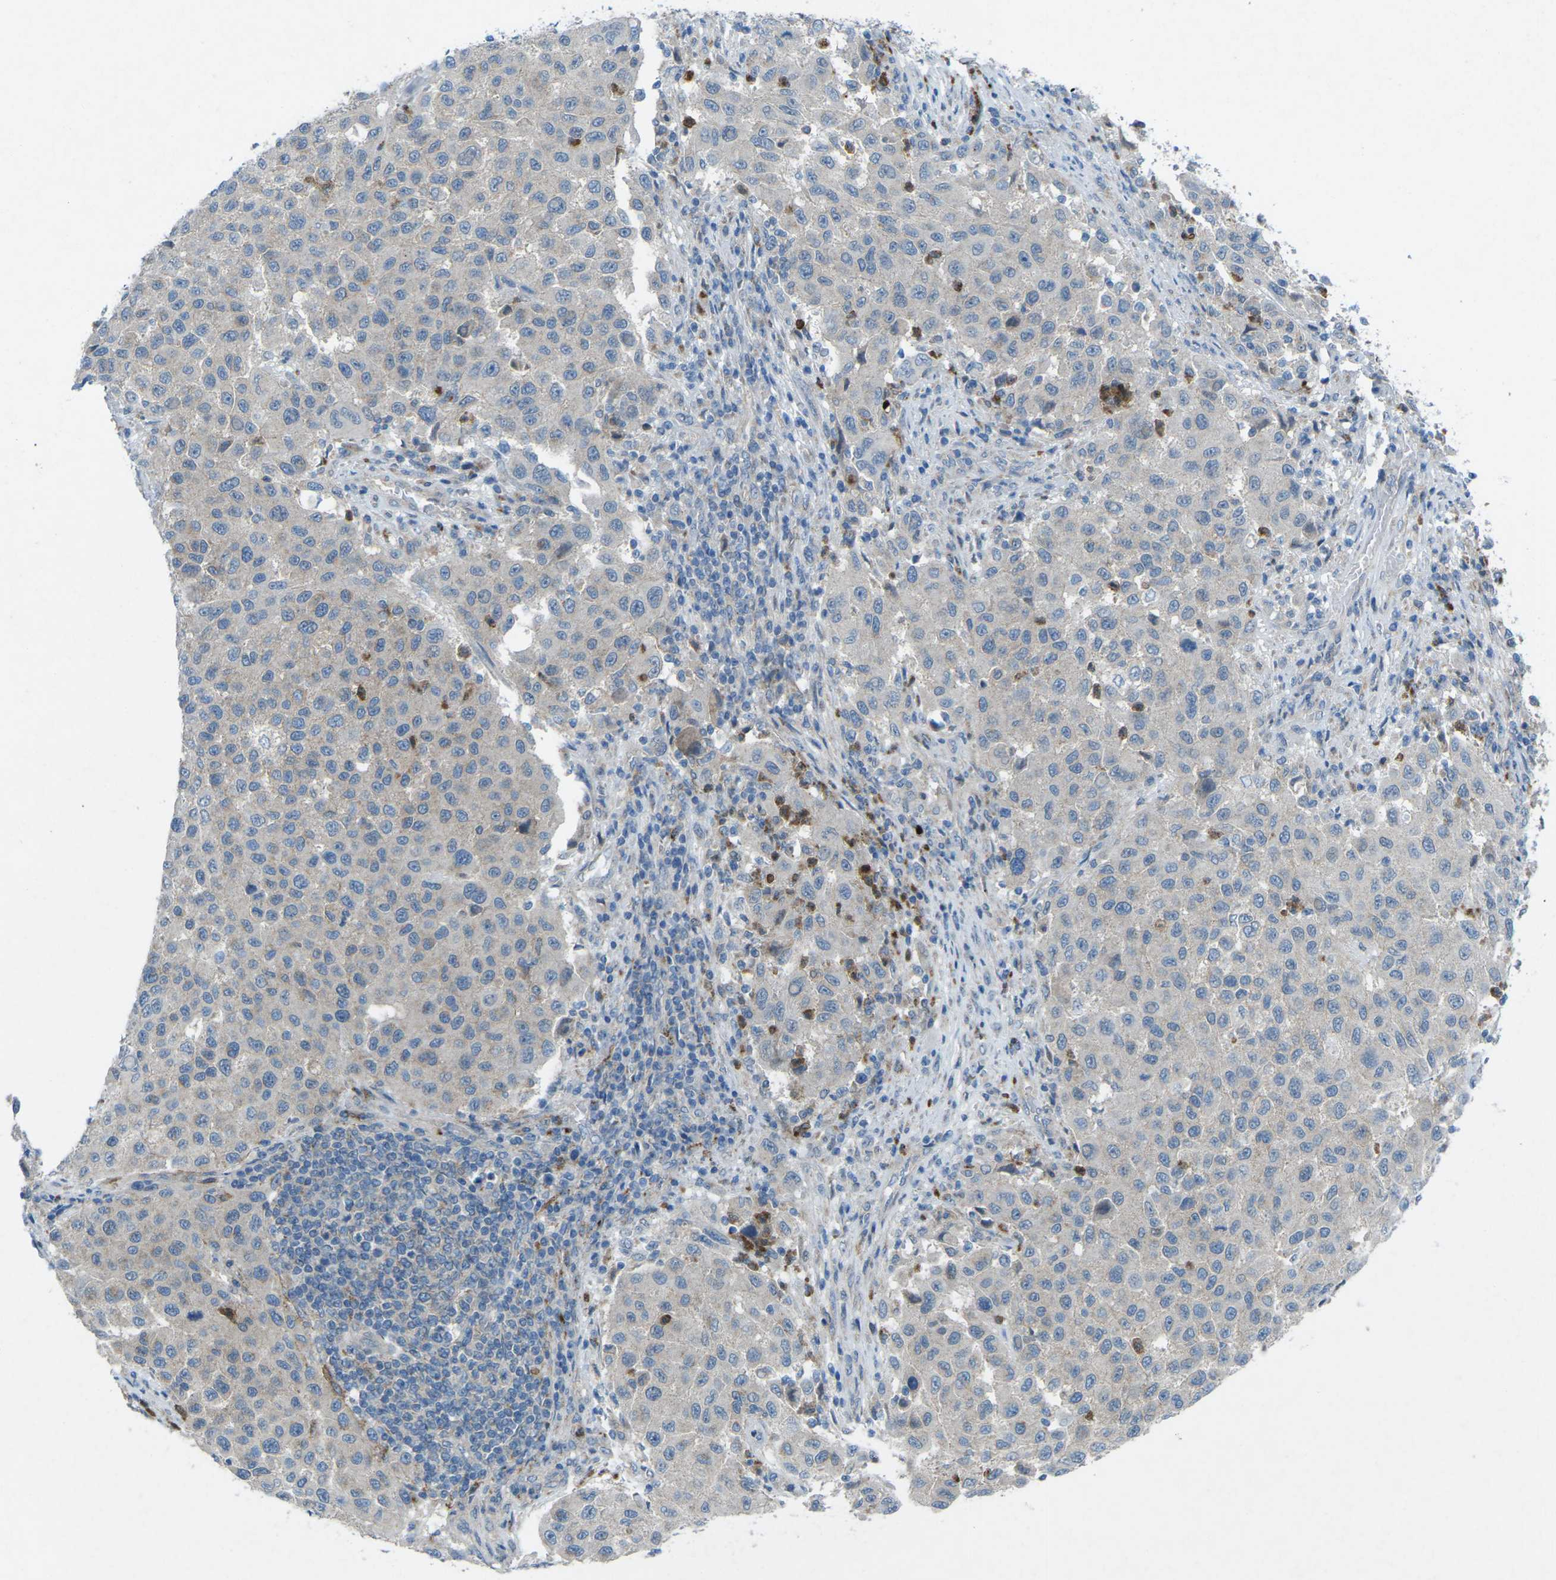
{"staining": {"intensity": "negative", "quantity": "none", "location": "none"}, "tissue": "melanoma", "cell_type": "Tumor cells", "image_type": "cancer", "snomed": [{"axis": "morphology", "description": "Malignant melanoma, Metastatic site"}, {"axis": "topography", "description": "Lymph node"}], "caption": "Immunohistochemistry (IHC) histopathology image of neoplastic tissue: human melanoma stained with DAB shows no significant protein staining in tumor cells.", "gene": "STK11", "patient": {"sex": "male", "age": 61}}